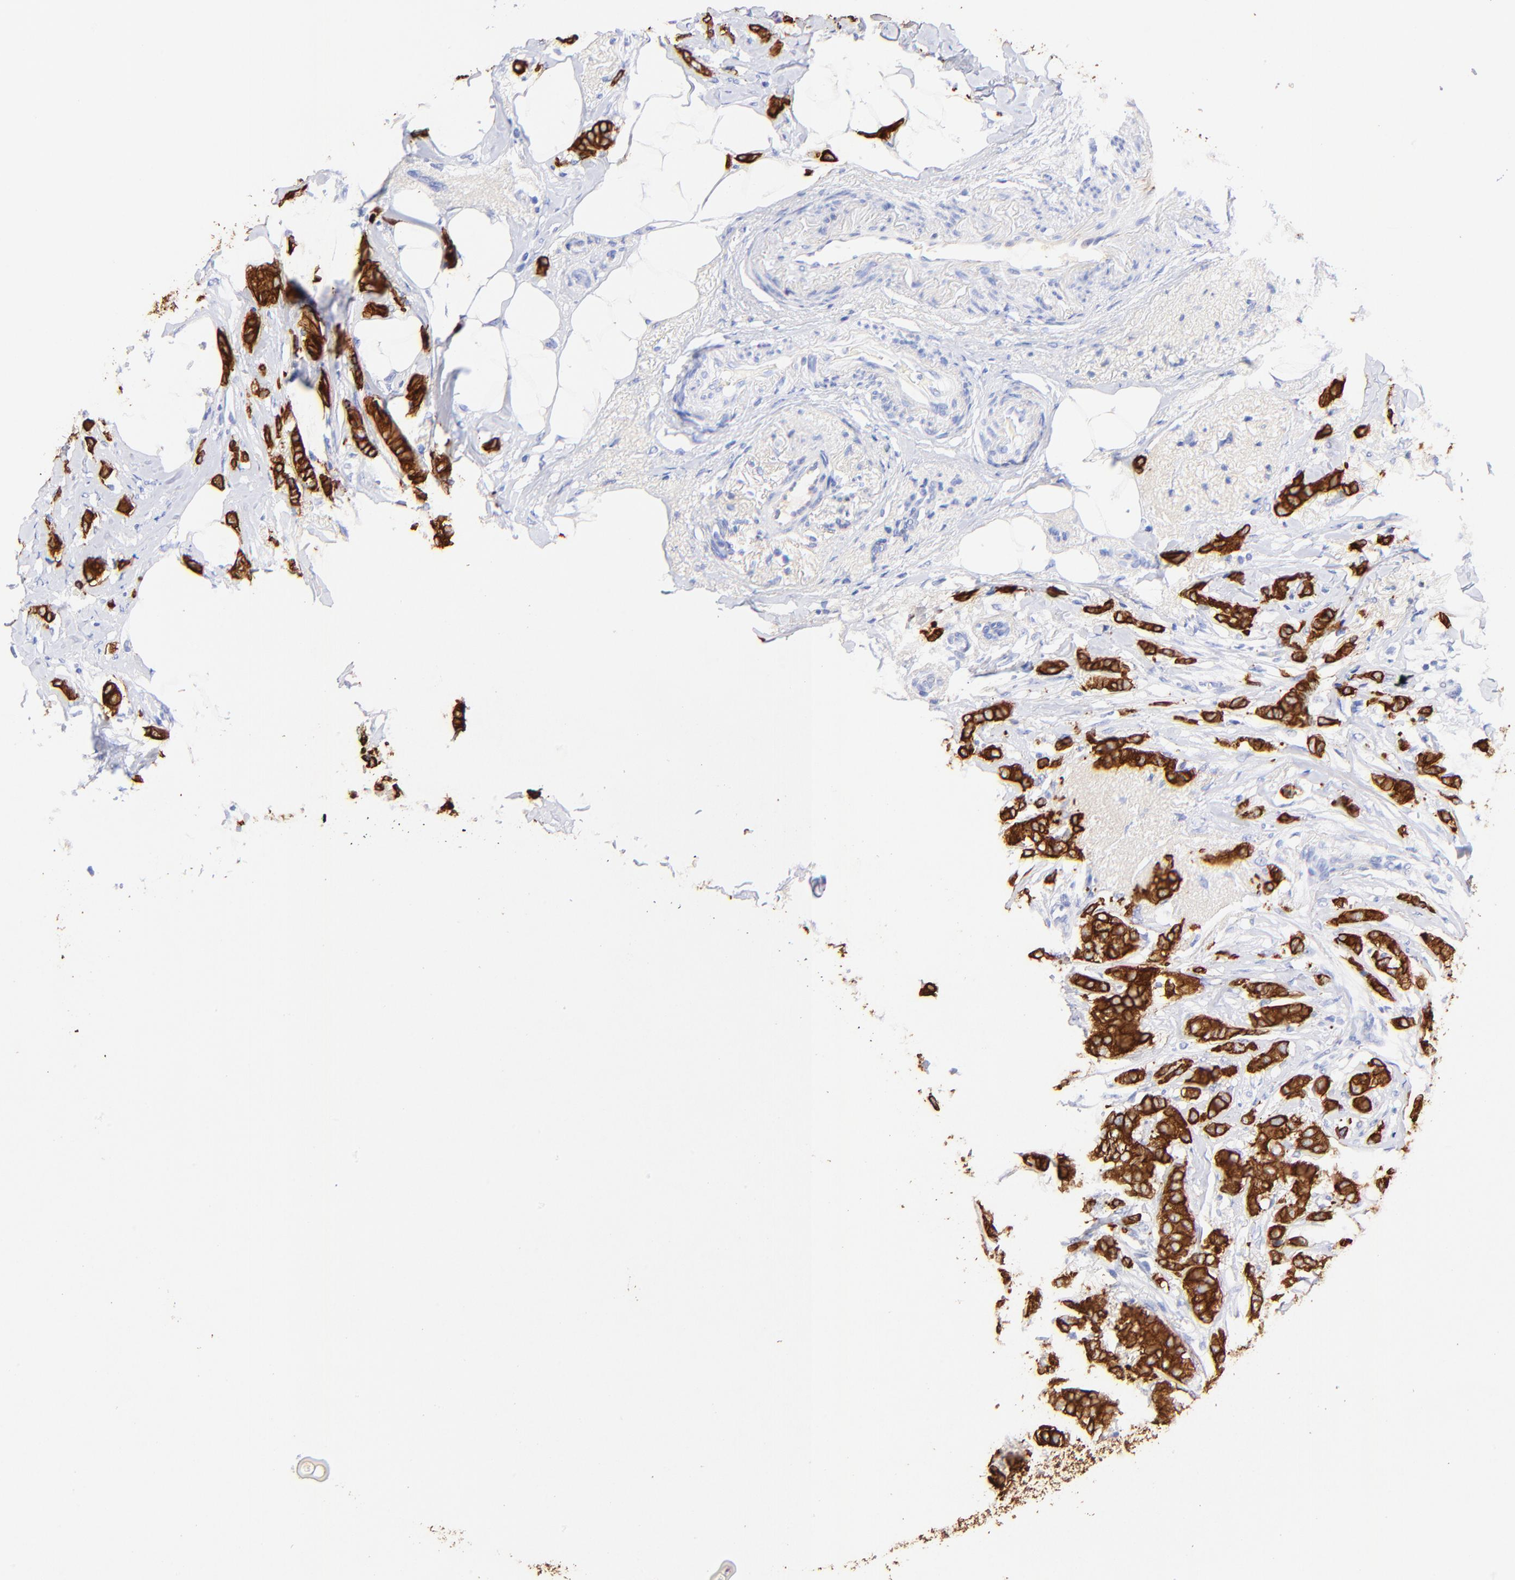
{"staining": {"intensity": "strong", "quantity": ">75%", "location": "cytoplasmic/membranous"}, "tissue": "breast cancer", "cell_type": "Tumor cells", "image_type": "cancer", "snomed": [{"axis": "morphology", "description": "Lobular carcinoma"}, {"axis": "topography", "description": "Breast"}], "caption": "Protein staining of breast lobular carcinoma tissue reveals strong cytoplasmic/membranous positivity in approximately >75% of tumor cells.", "gene": "KRT19", "patient": {"sex": "female", "age": 55}}